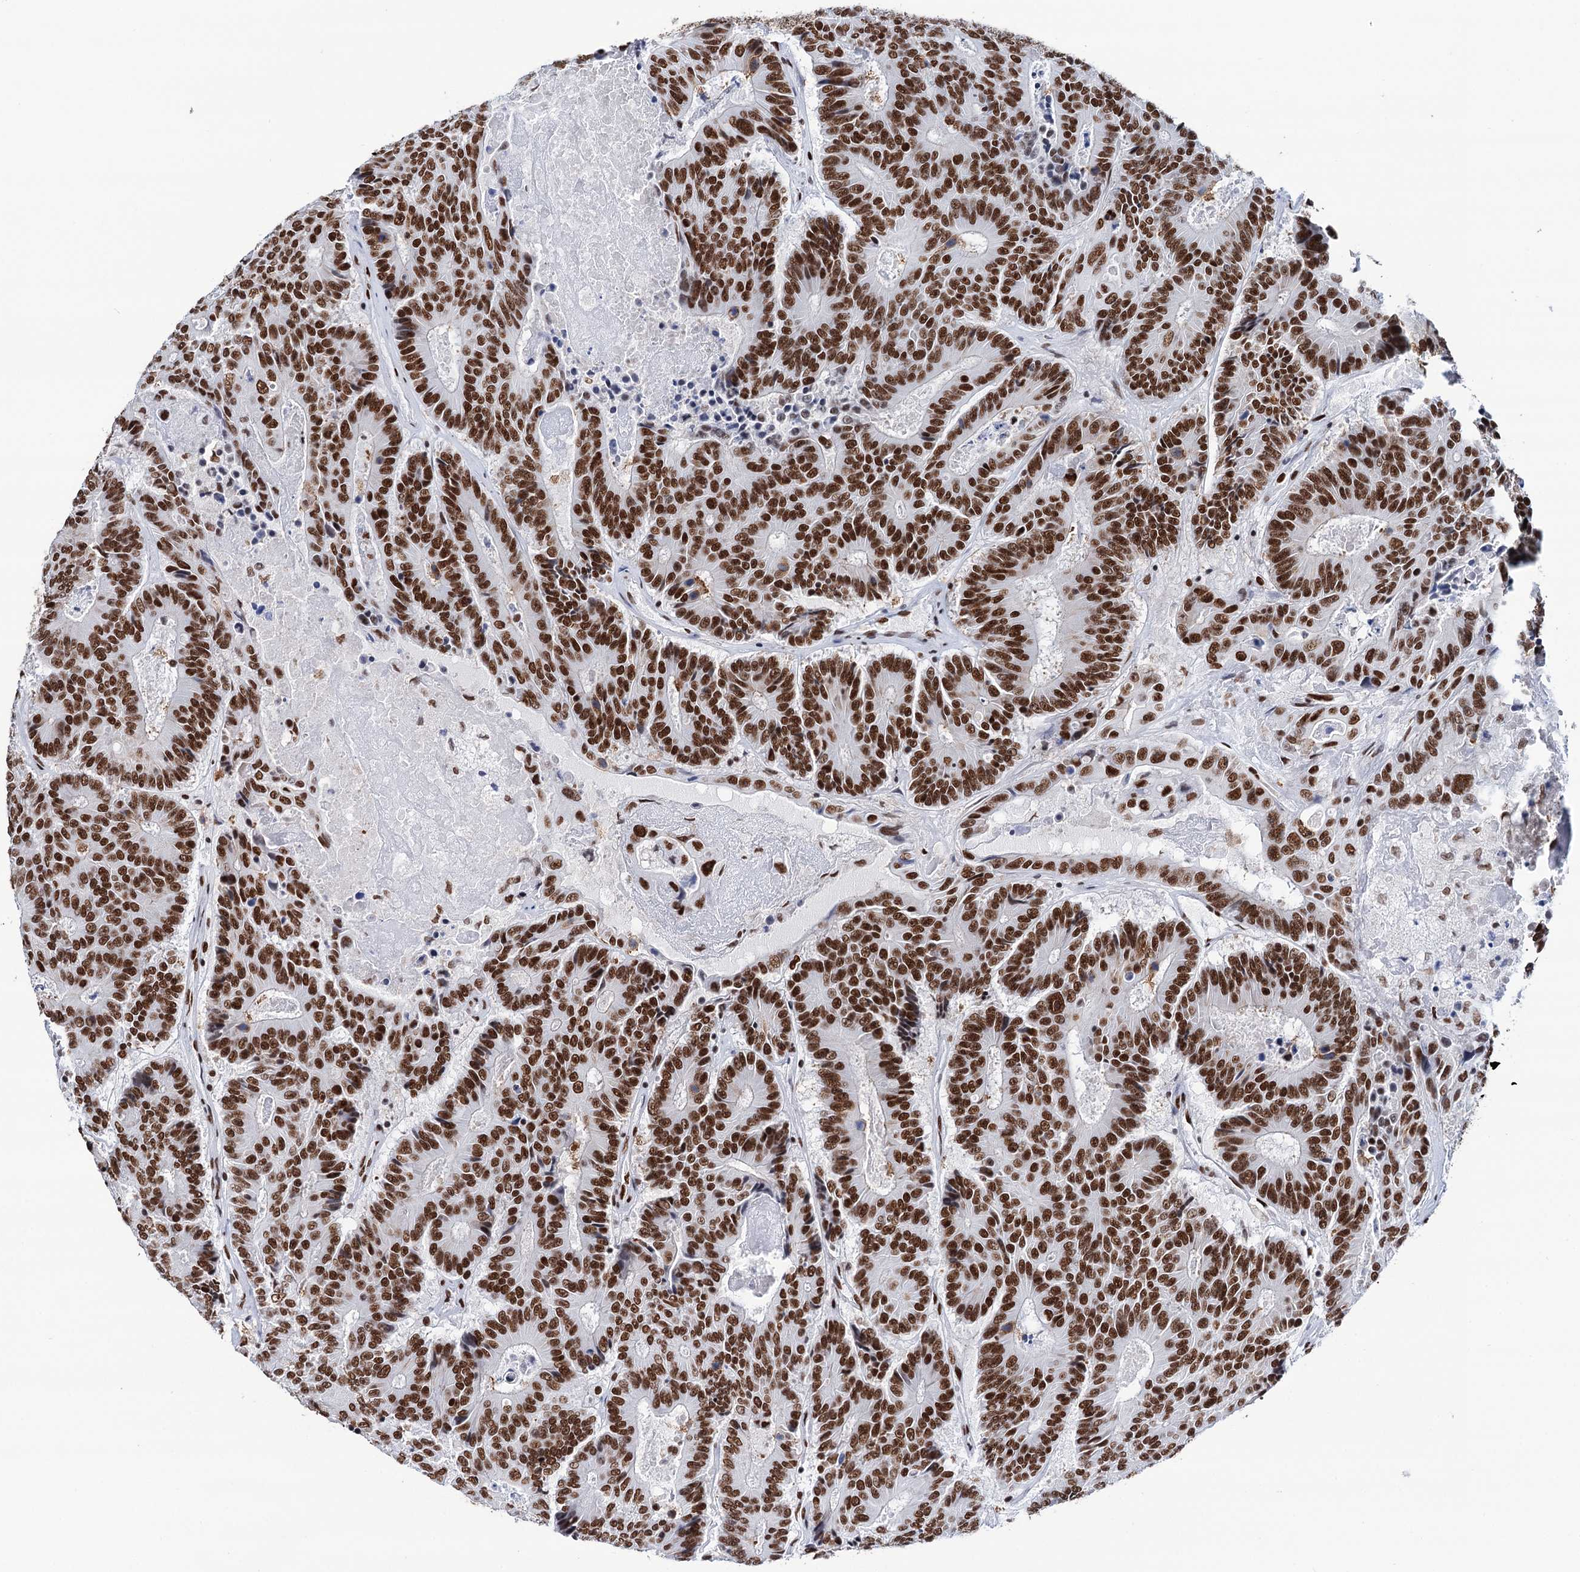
{"staining": {"intensity": "strong", "quantity": ">75%", "location": "nuclear"}, "tissue": "colorectal cancer", "cell_type": "Tumor cells", "image_type": "cancer", "snomed": [{"axis": "morphology", "description": "Adenocarcinoma, NOS"}, {"axis": "topography", "description": "Colon"}], "caption": "This micrograph reveals immunohistochemistry staining of human colorectal cancer, with high strong nuclear positivity in approximately >75% of tumor cells.", "gene": "MATR3", "patient": {"sex": "male", "age": 83}}